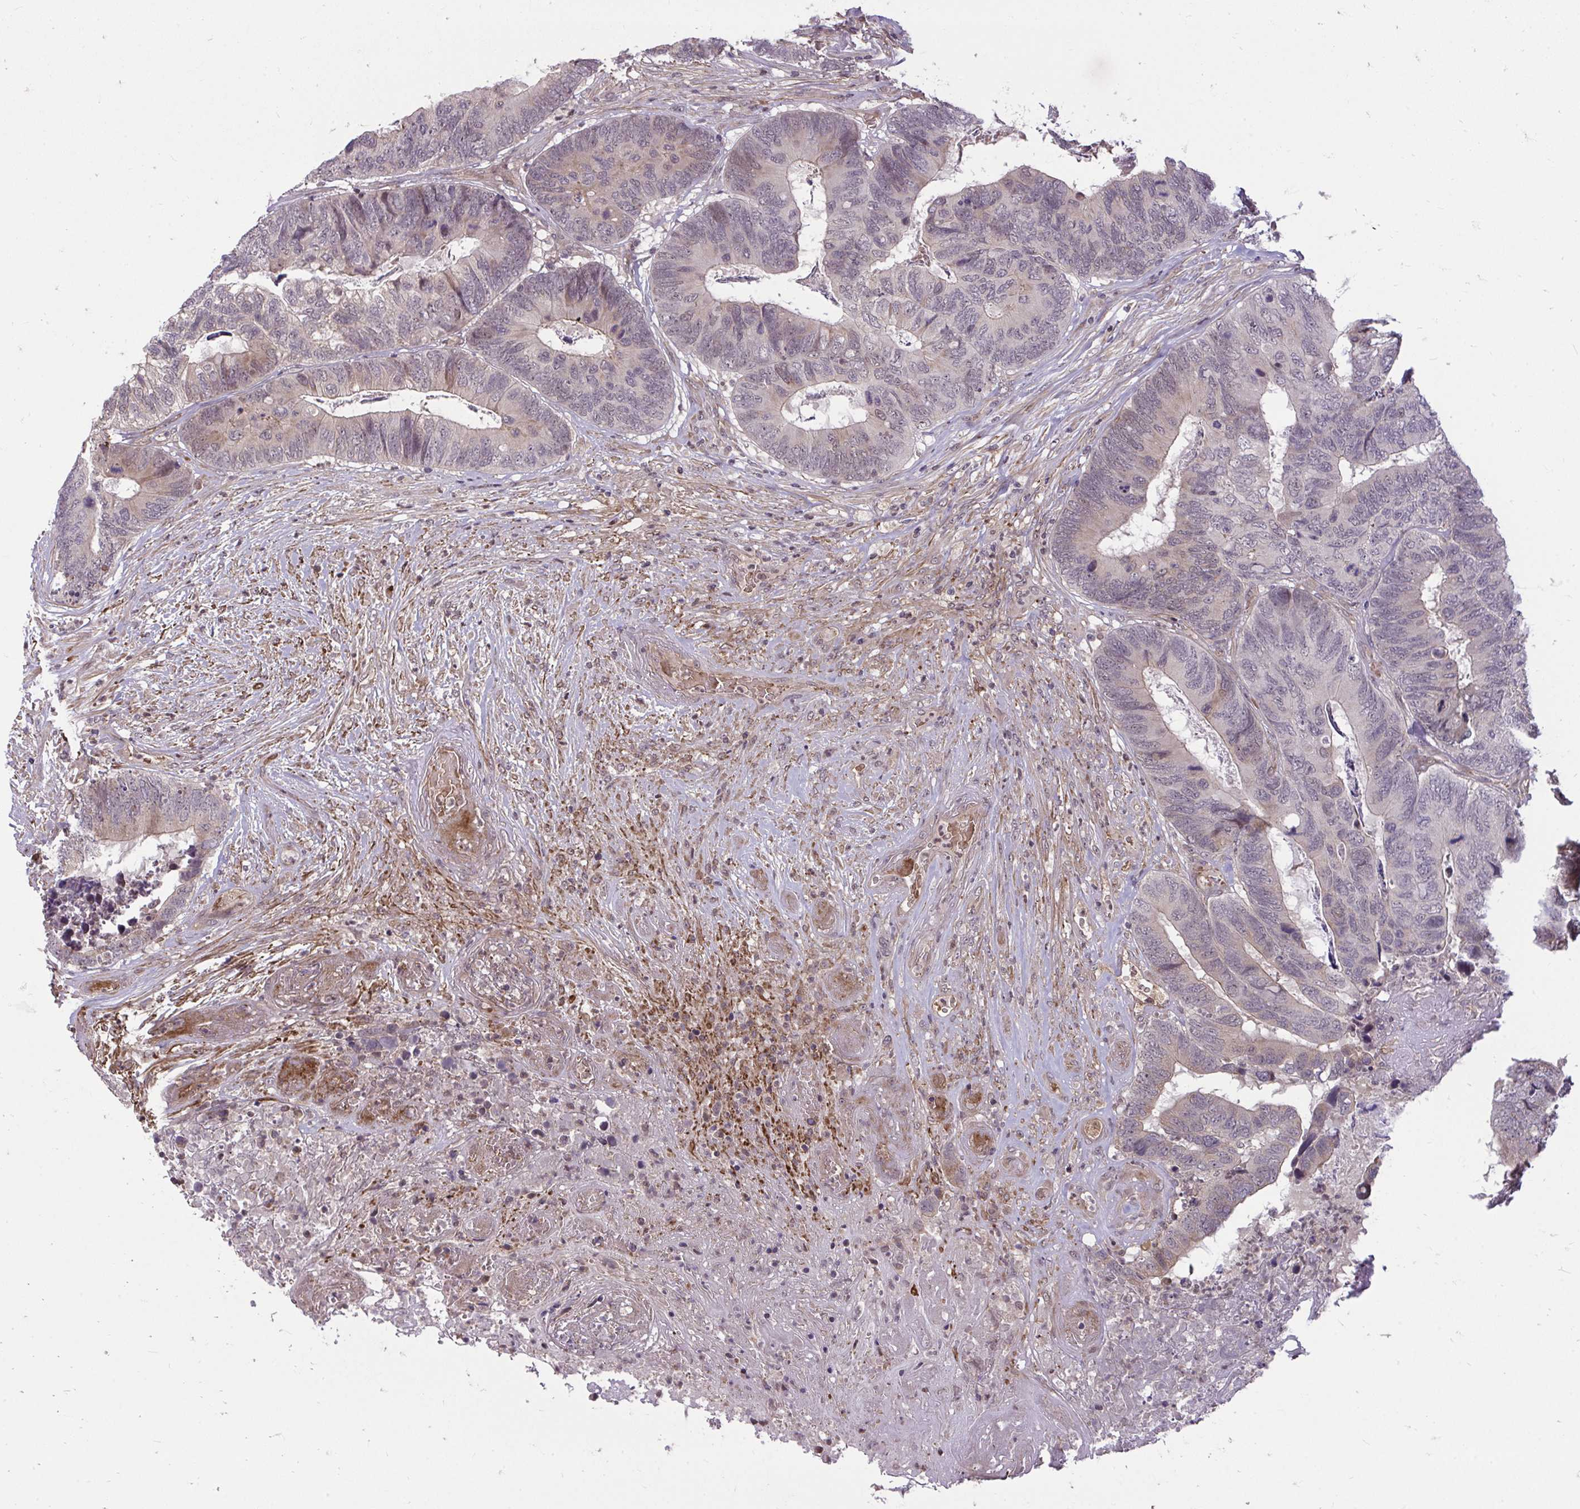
{"staining": {"intensity": "weak", "quantity": "25%-75%", "location": "nuclear"}, "tissue": "colorectal cancer", "cell_type": "Tumor cells", "image_type": "cancer", "snomed": [{"axis": "morphology", "description": "Adenocarcinoma, NOS"}, {"axis": "topography", "description": "Colon"}], "caption": "Immunohistochemistry of human adenocarcinoma (colorectal) demonstrates low levels of weak nuclear expression in approximately 25%-75% of tumor cells.", "gene": "ZSCAN9", "patient": {"sex": "female", "age": 67}}